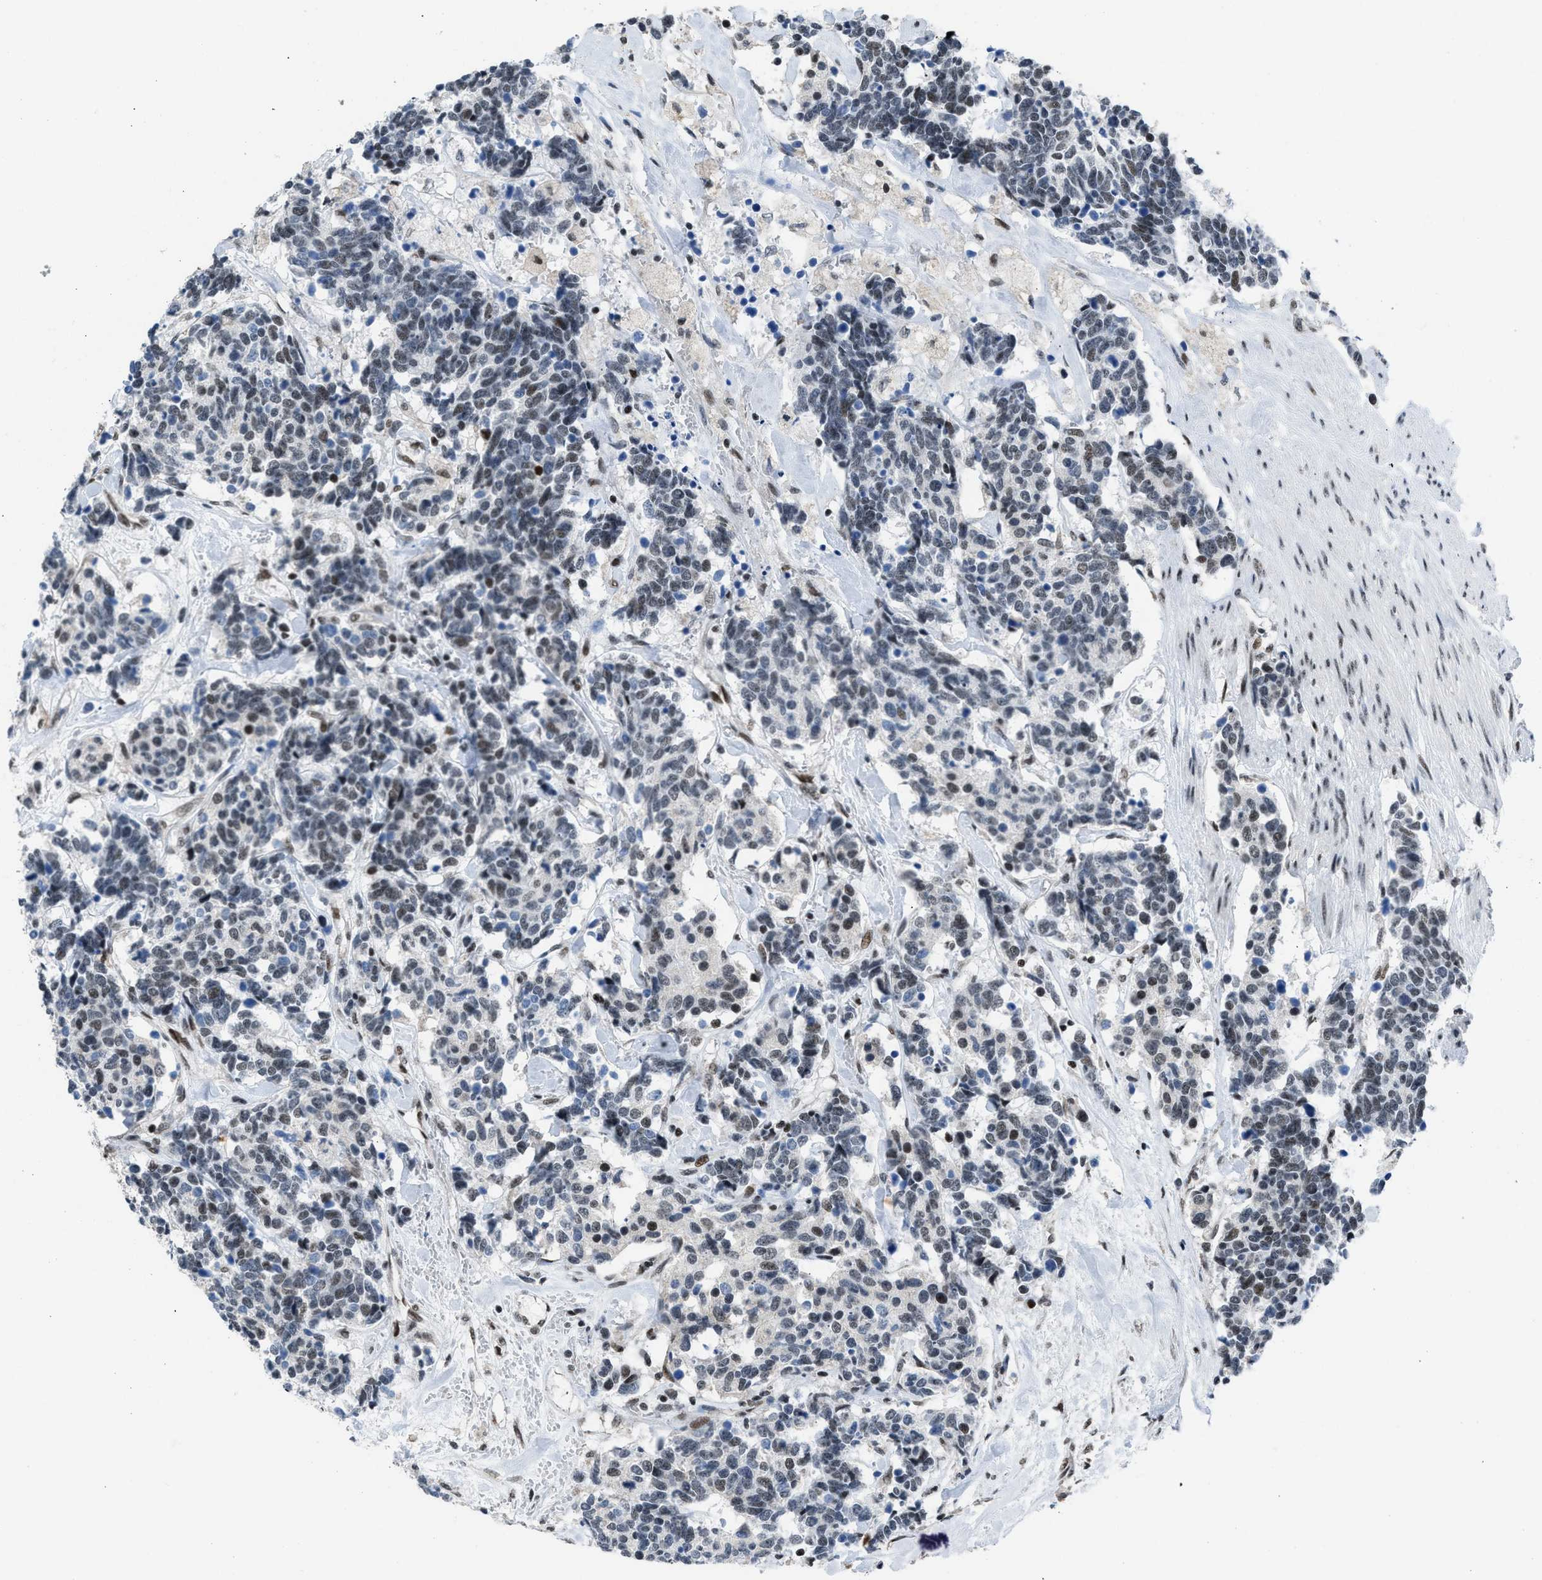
{"staining": {"intensity": "weak", "quantity": "25%-75%", "location": "nuclear"}, "tissue": "carcinoid", "cell_type": "Tumor cells", "image_type": "cancer", "snomed": [{"axis": "morphology", "description": "Carcinoma, NOS"}, {"axis": "morphology", "description": "Carcinoid, malignant, NOS"}, {"axis": "topography", "description": "Urinary bladder"}], "caption": "IHC photomicrograph of neoplastic tissue: human carcinoid stained using immunohistochemistry (IHC) demonstrates low levels of weak protein expression localized specifically in the nuclear of tumor cells, appearing as a nuclear brown color.", "gene": "TERF2IP", "patient": {"sex": "male", "age": 57}}